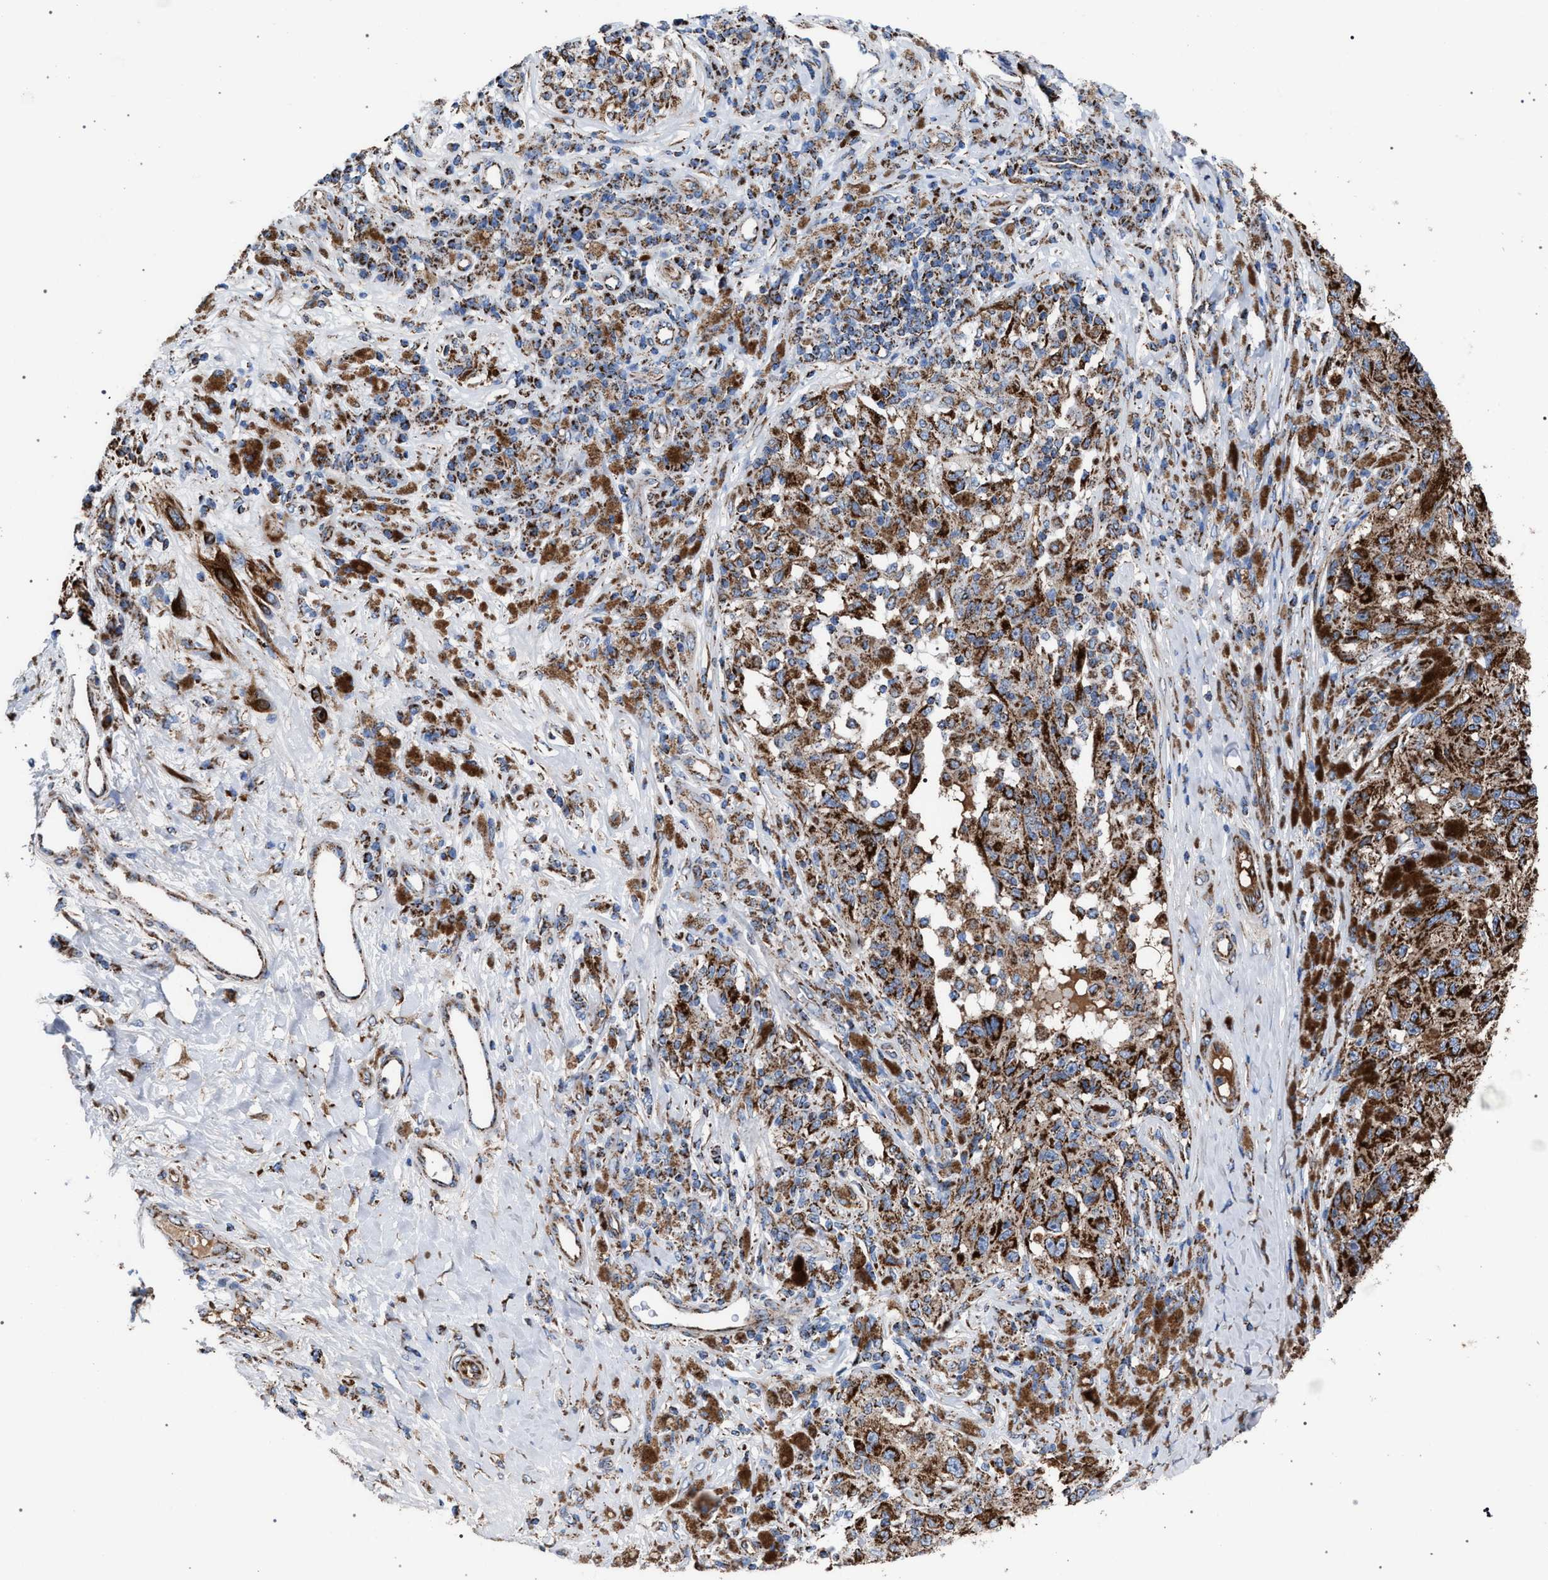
{"staining": {"intensity": "strong", "quantity": ">75%", "location": "cytoplasmic/membranous"}, "tissue": "melanoma", "cell_type": "Tumor cells", "image_type": "cancer", "snomed": [{"axis": "morphology", "description": "Malignant melanoma, NOS"}, {"axis": "topography", "description": "Skin"}], "caption": "Protein analysis of melanoma tissue exhibits strong cytoplasmic/membranous expression in approximately >75% of tumor cells. (Stains: DAB in brown, nuclei in blue, Microscopy: brightfield microscopy at high magnification).", "gene": "VPS13A", "patient": {"sex": "female", "age": 73}}